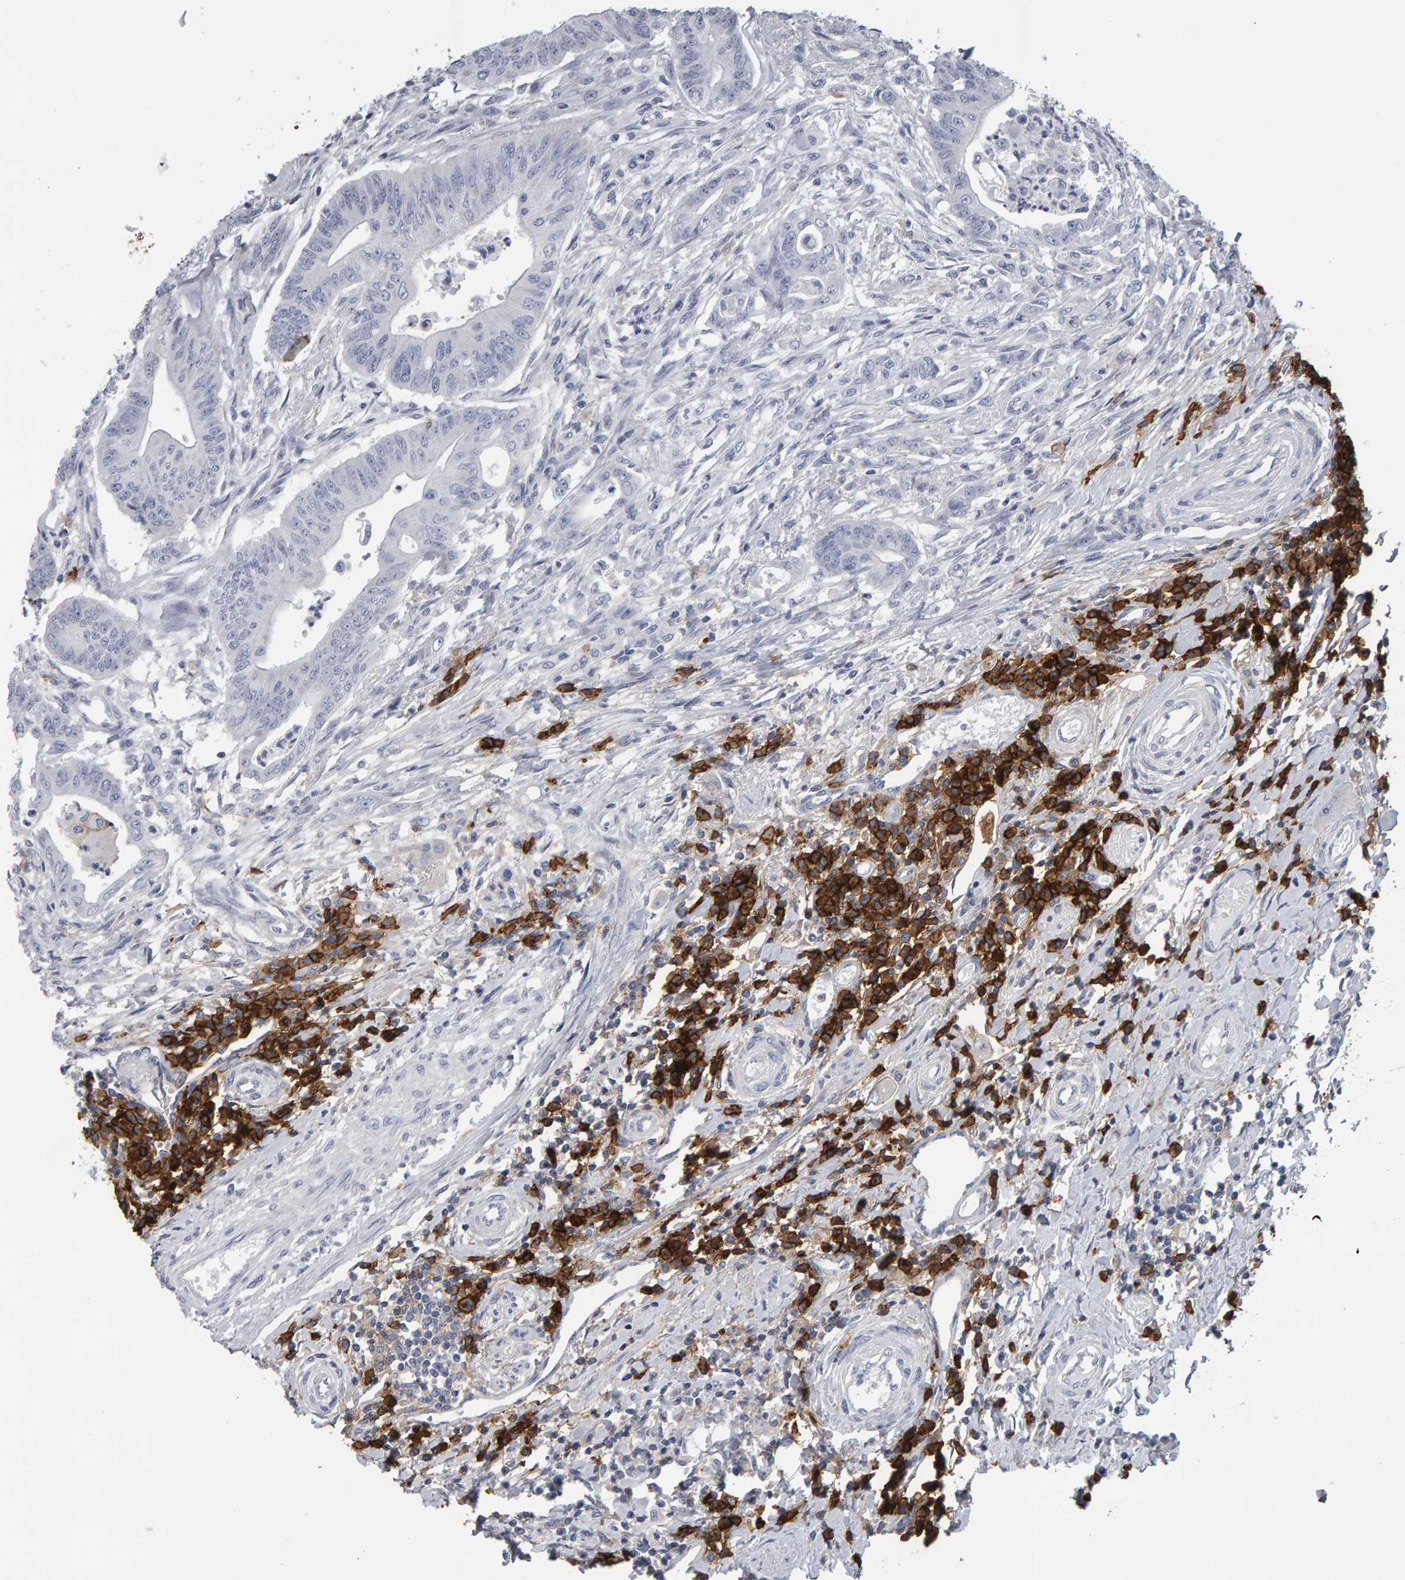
{"staining": {"intensity": "negative", "quantity": "none", "location": "none"}, "tissue": "colorectal cancer", "cell_type": "Tumor cells", "image_type": "cancer", "snomed": [{"axis": "morphology", "description": "Adenoma, NOS"}, {"axis": "morphology", "description": "Adenocarcinoma, NOS"}, {"axis": "topography", "description": "Colon"}], "caption": "Tumor cells are negative for protein expression in human colorectal cancer.", "gene": "CD38", "patient": {"sex": "male", "age": 79}}